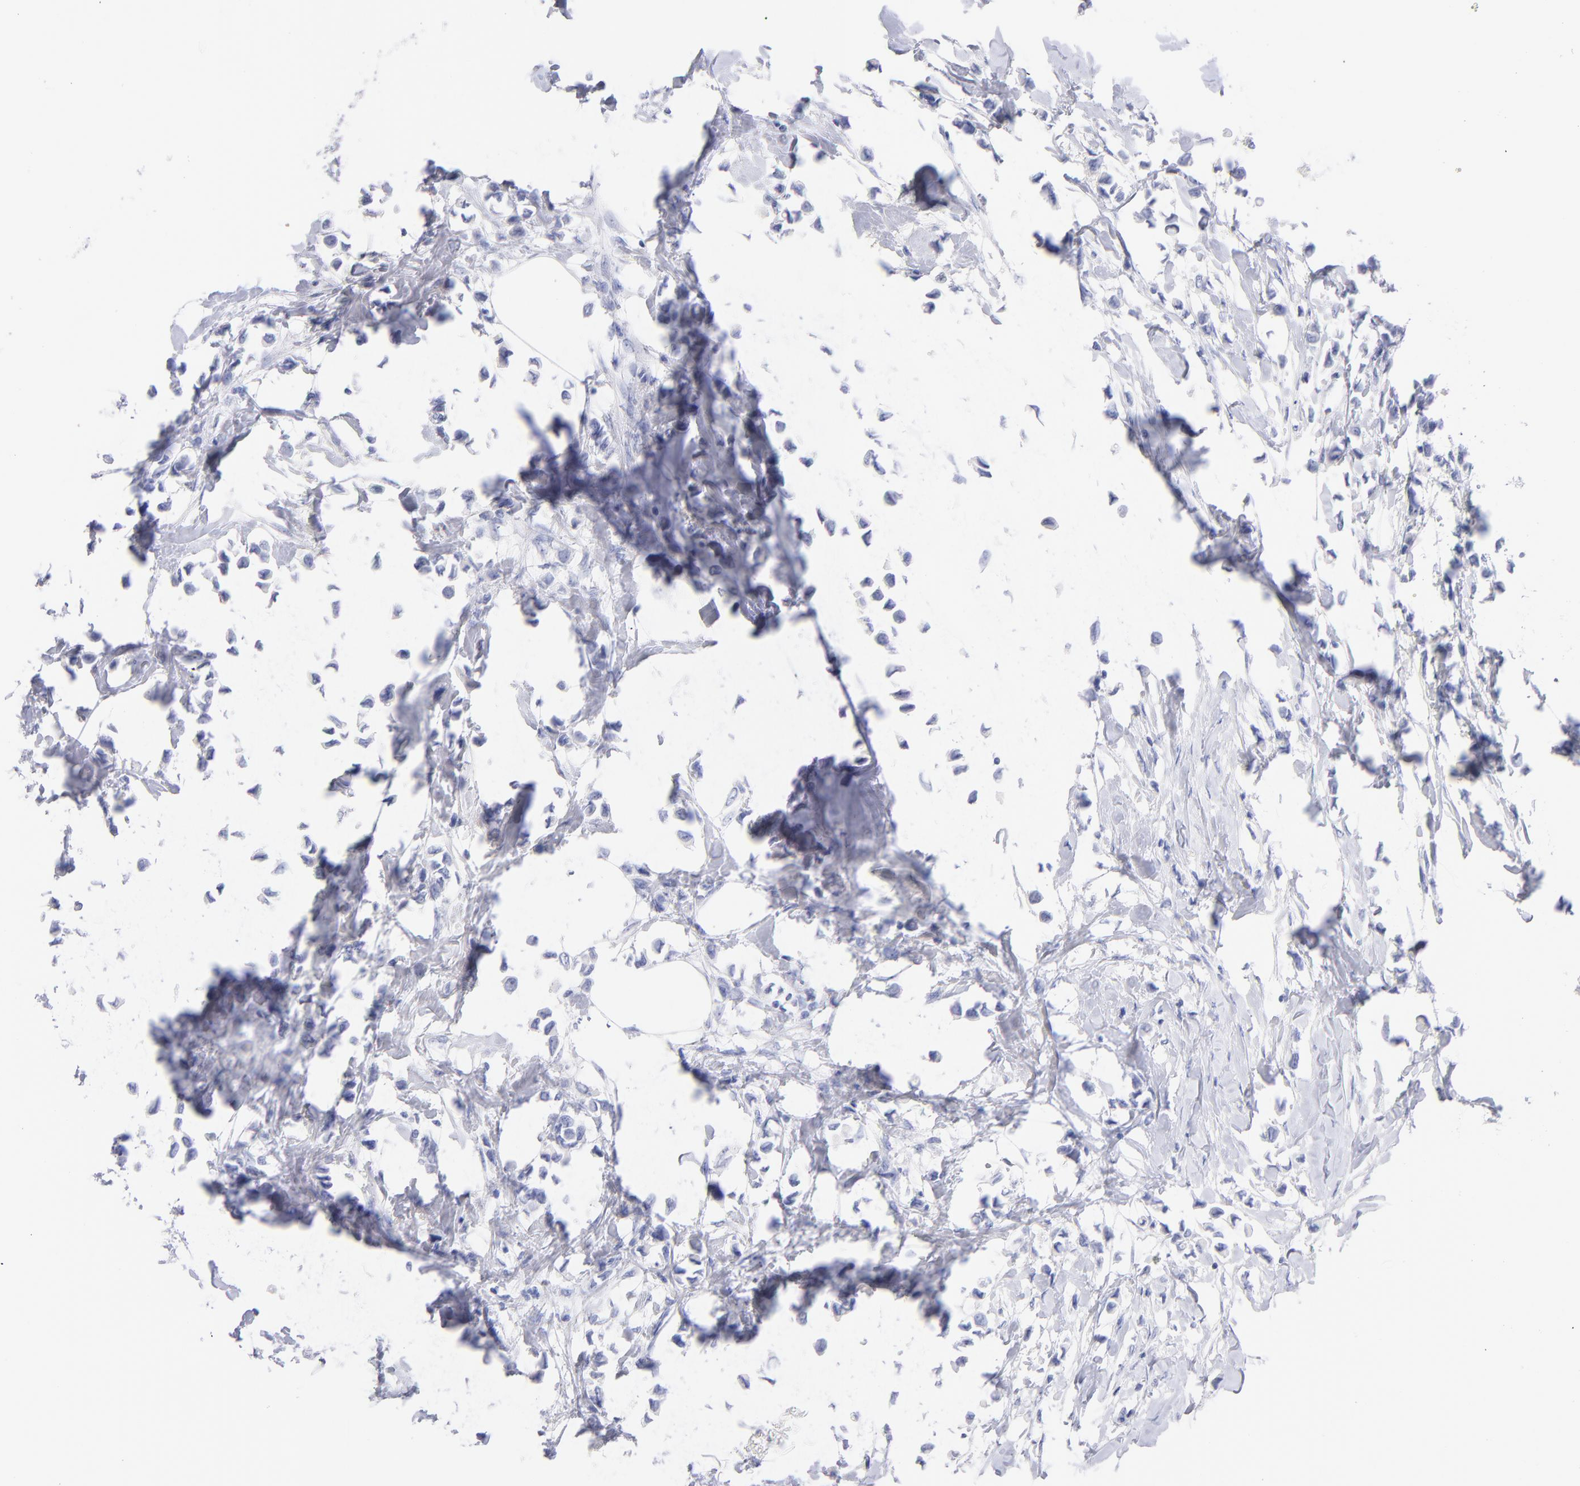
{"staining": {"intensity": "negative", "quantity": "none", "location": "none"}, "tissue": "breast cancer", "cell_type": "Tumor cells", "image_type": "cancer", "snomed": [{"axis": "morphology", "description": "Lobular carcinoma"}, {"axis": "topography", "description": "Breast"}], "caption": "Human breast cancer stained for a protein using IHC demonstrates no staining in tumor cells.", "gene": "SCGN", "patient": {"sex": "female", "age": 51}}